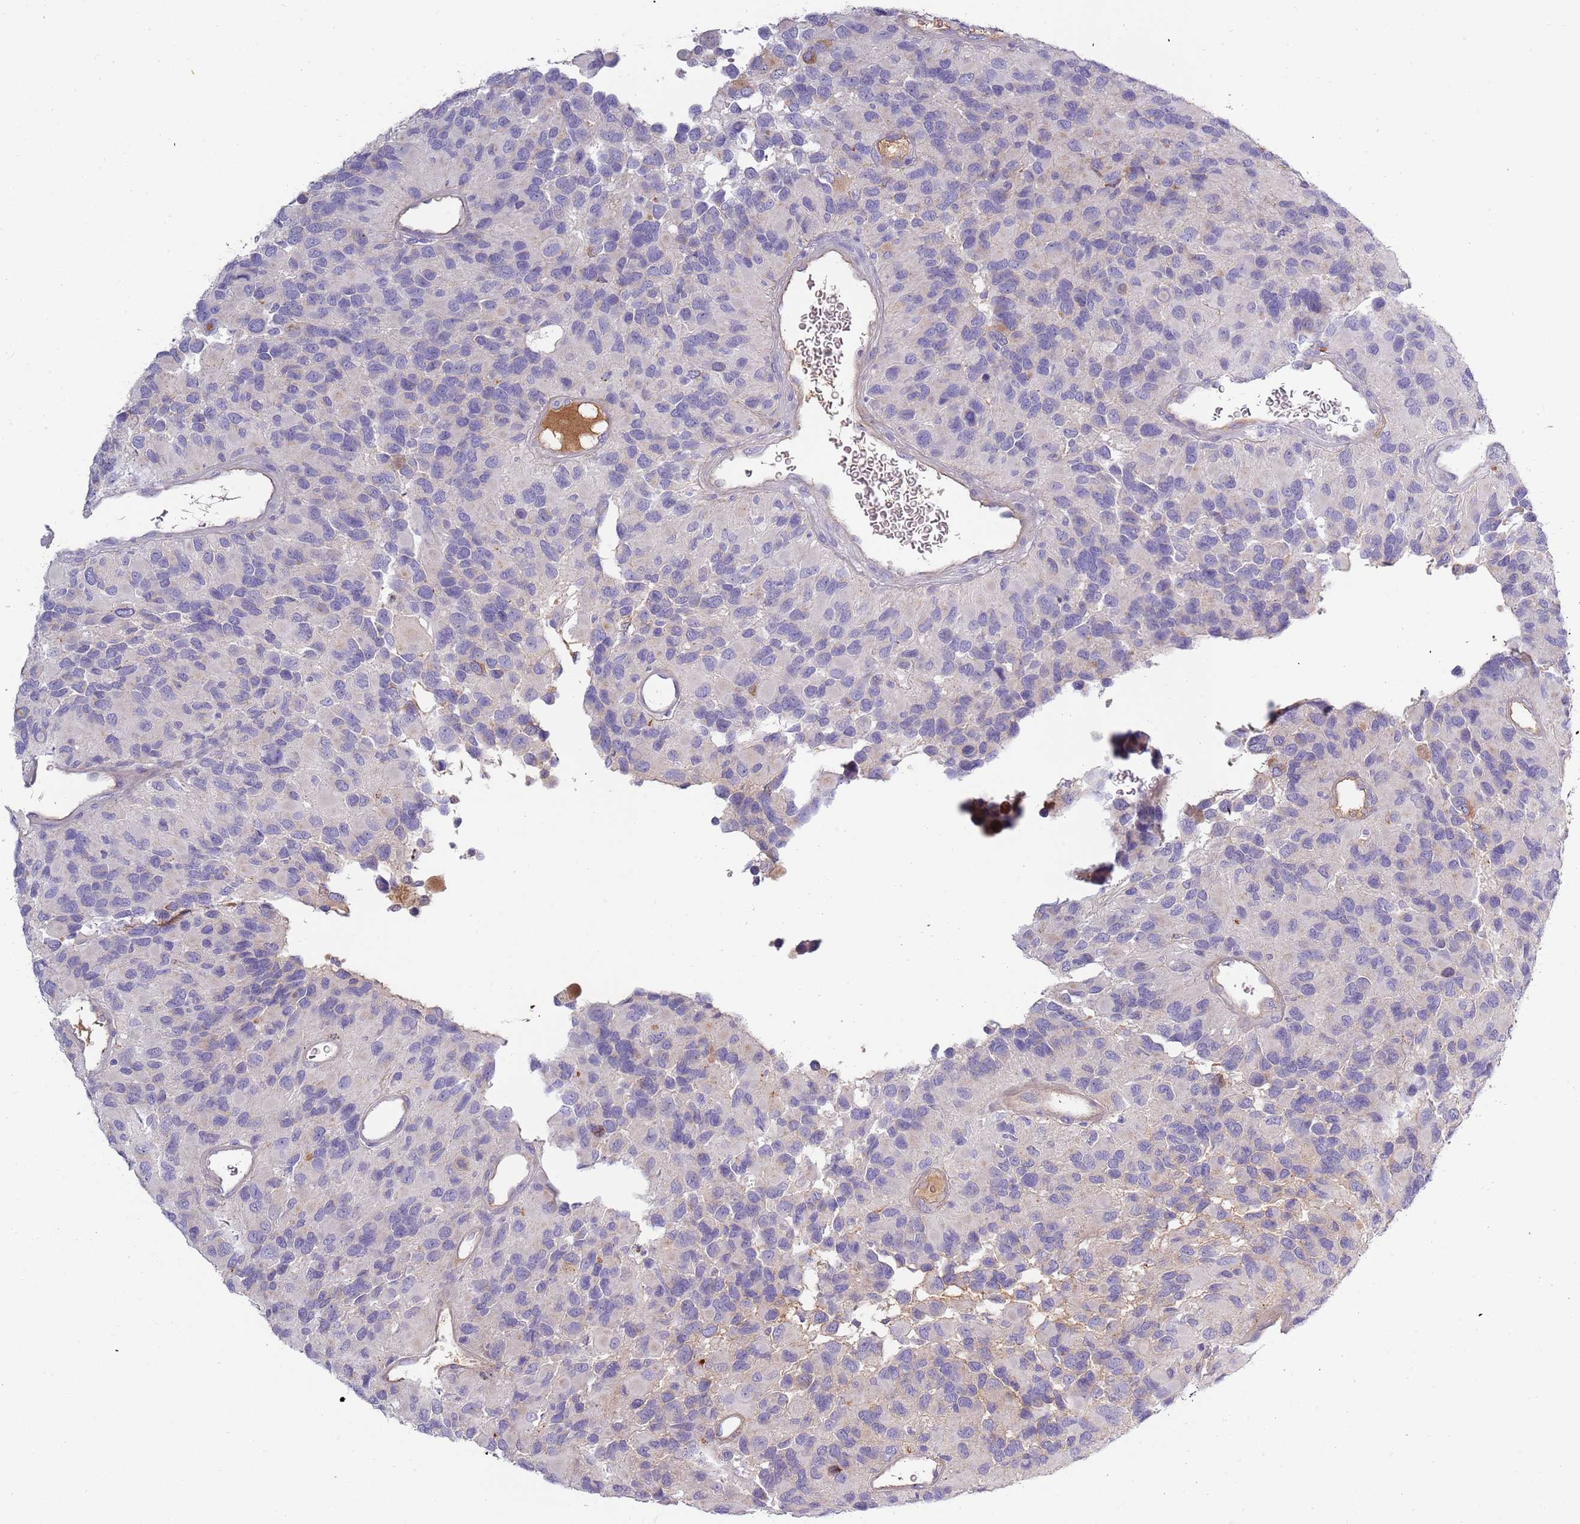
{"staining": {"intensity": "negative", "quantity": "none", "location": "none"}, "tissue": "glioma", "cell_type": "Tumor cells", "image_type": "cancer", "snomed": [{"axis": "morphology", "description": "Glioma, malignant, High grade"}, {"axis": "topography", "description": "Brain"}], "caption": "Tumor cells are negative for protein expression in human malignant glioma (high-grade).", "gene": "TNFRSF6B", "patient": {"sex": "male", "age": 77}}